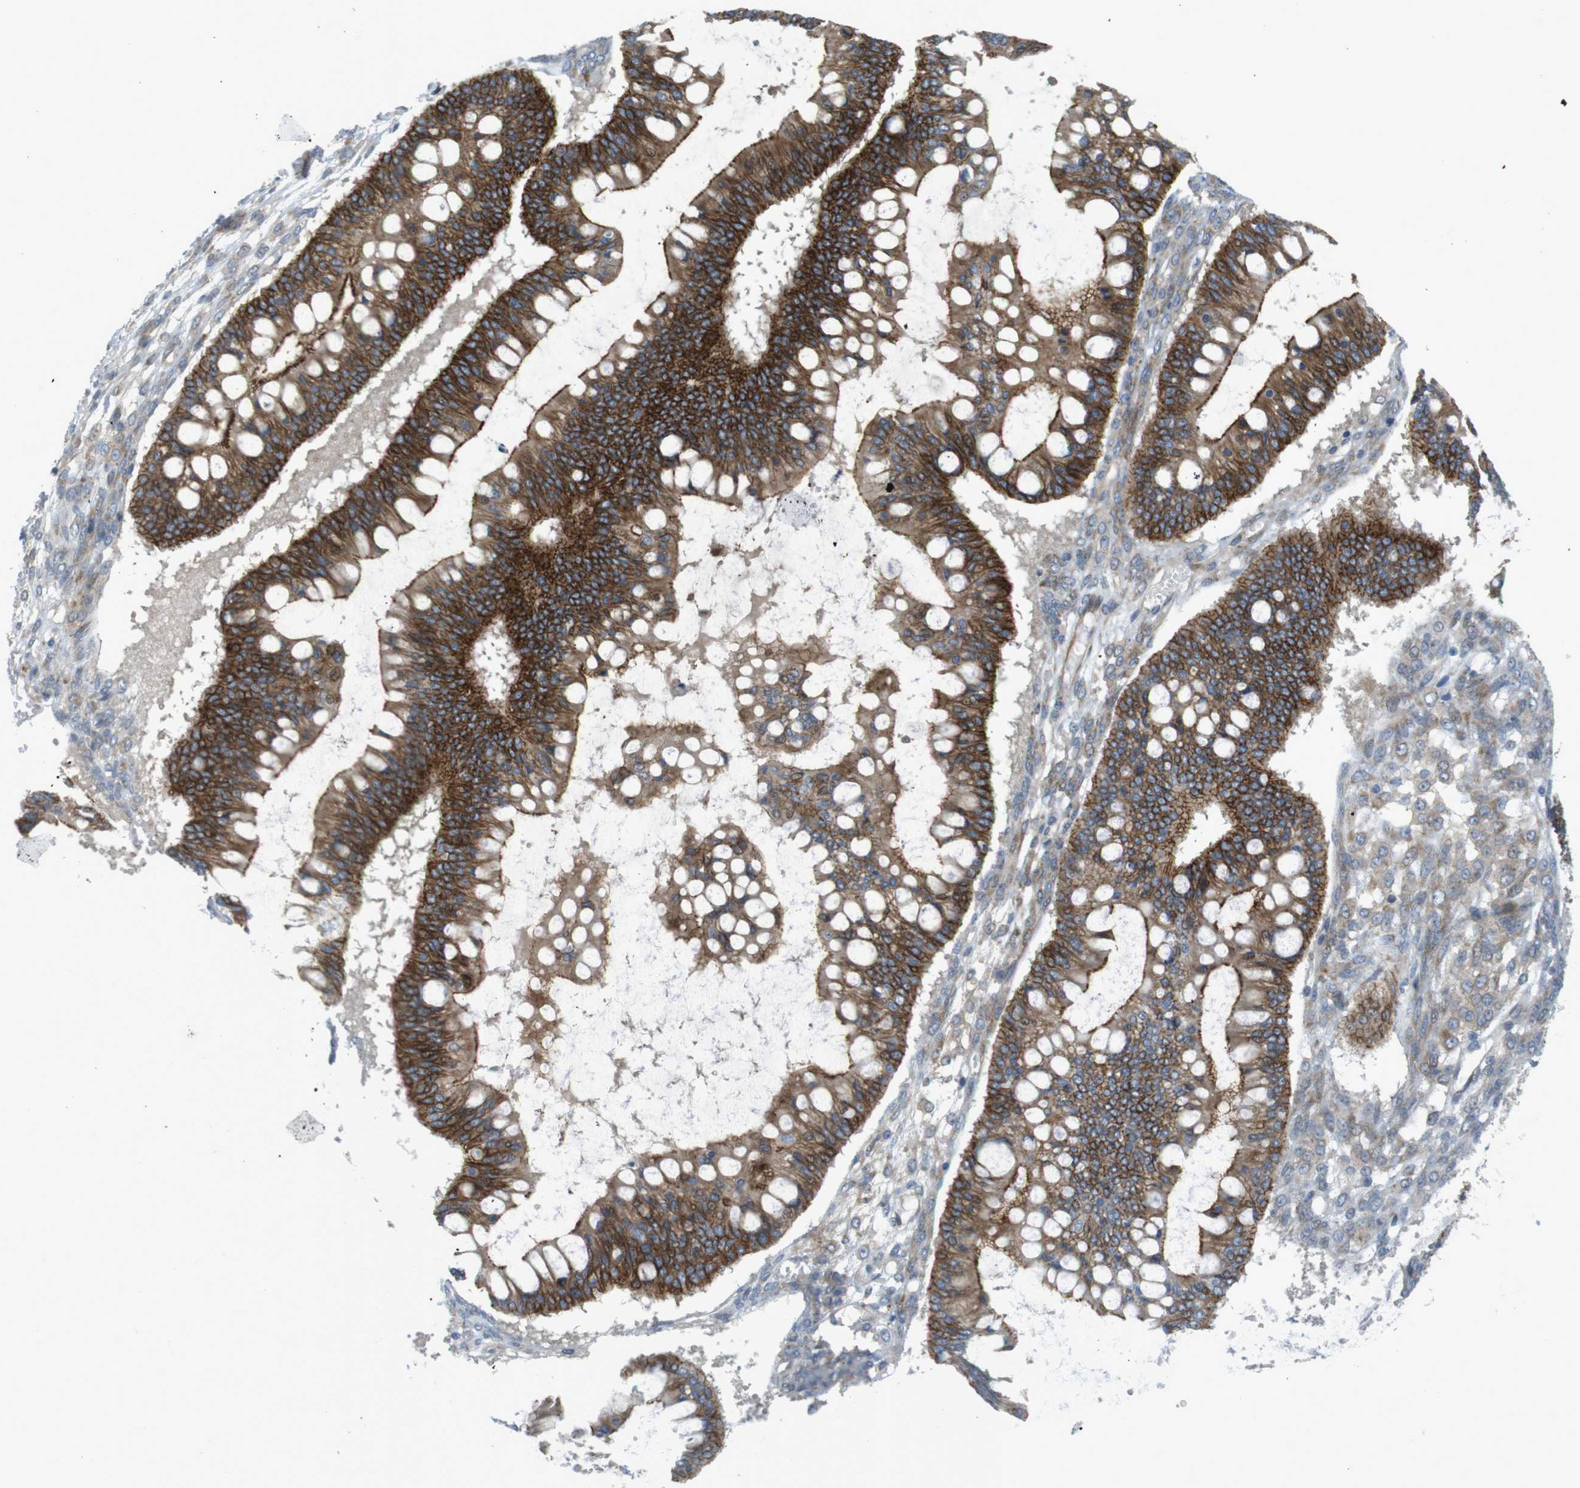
{"staining": {"intensity": "strong", "quantity": ">75%", "location": "cytoplasmic/membranous"}, "tissue": "ovarian cancer", "cell_type": "Tumor cells", "image_type": "cancer", "snomed": [{"axis": "morphology", "description": "Cystadenocarcinoma, mucinous, NOS"}, {"axis": "topography", "description": "Ovary"}], "caption": "There is high levels of strong cytoplasmic/membranous expression in tumor cells of ovarian cancer, as demonstrated by immunohistochemical staining (brown color).", "gene": "GJC3", "patient": {"sex": "female", "age": 73}}